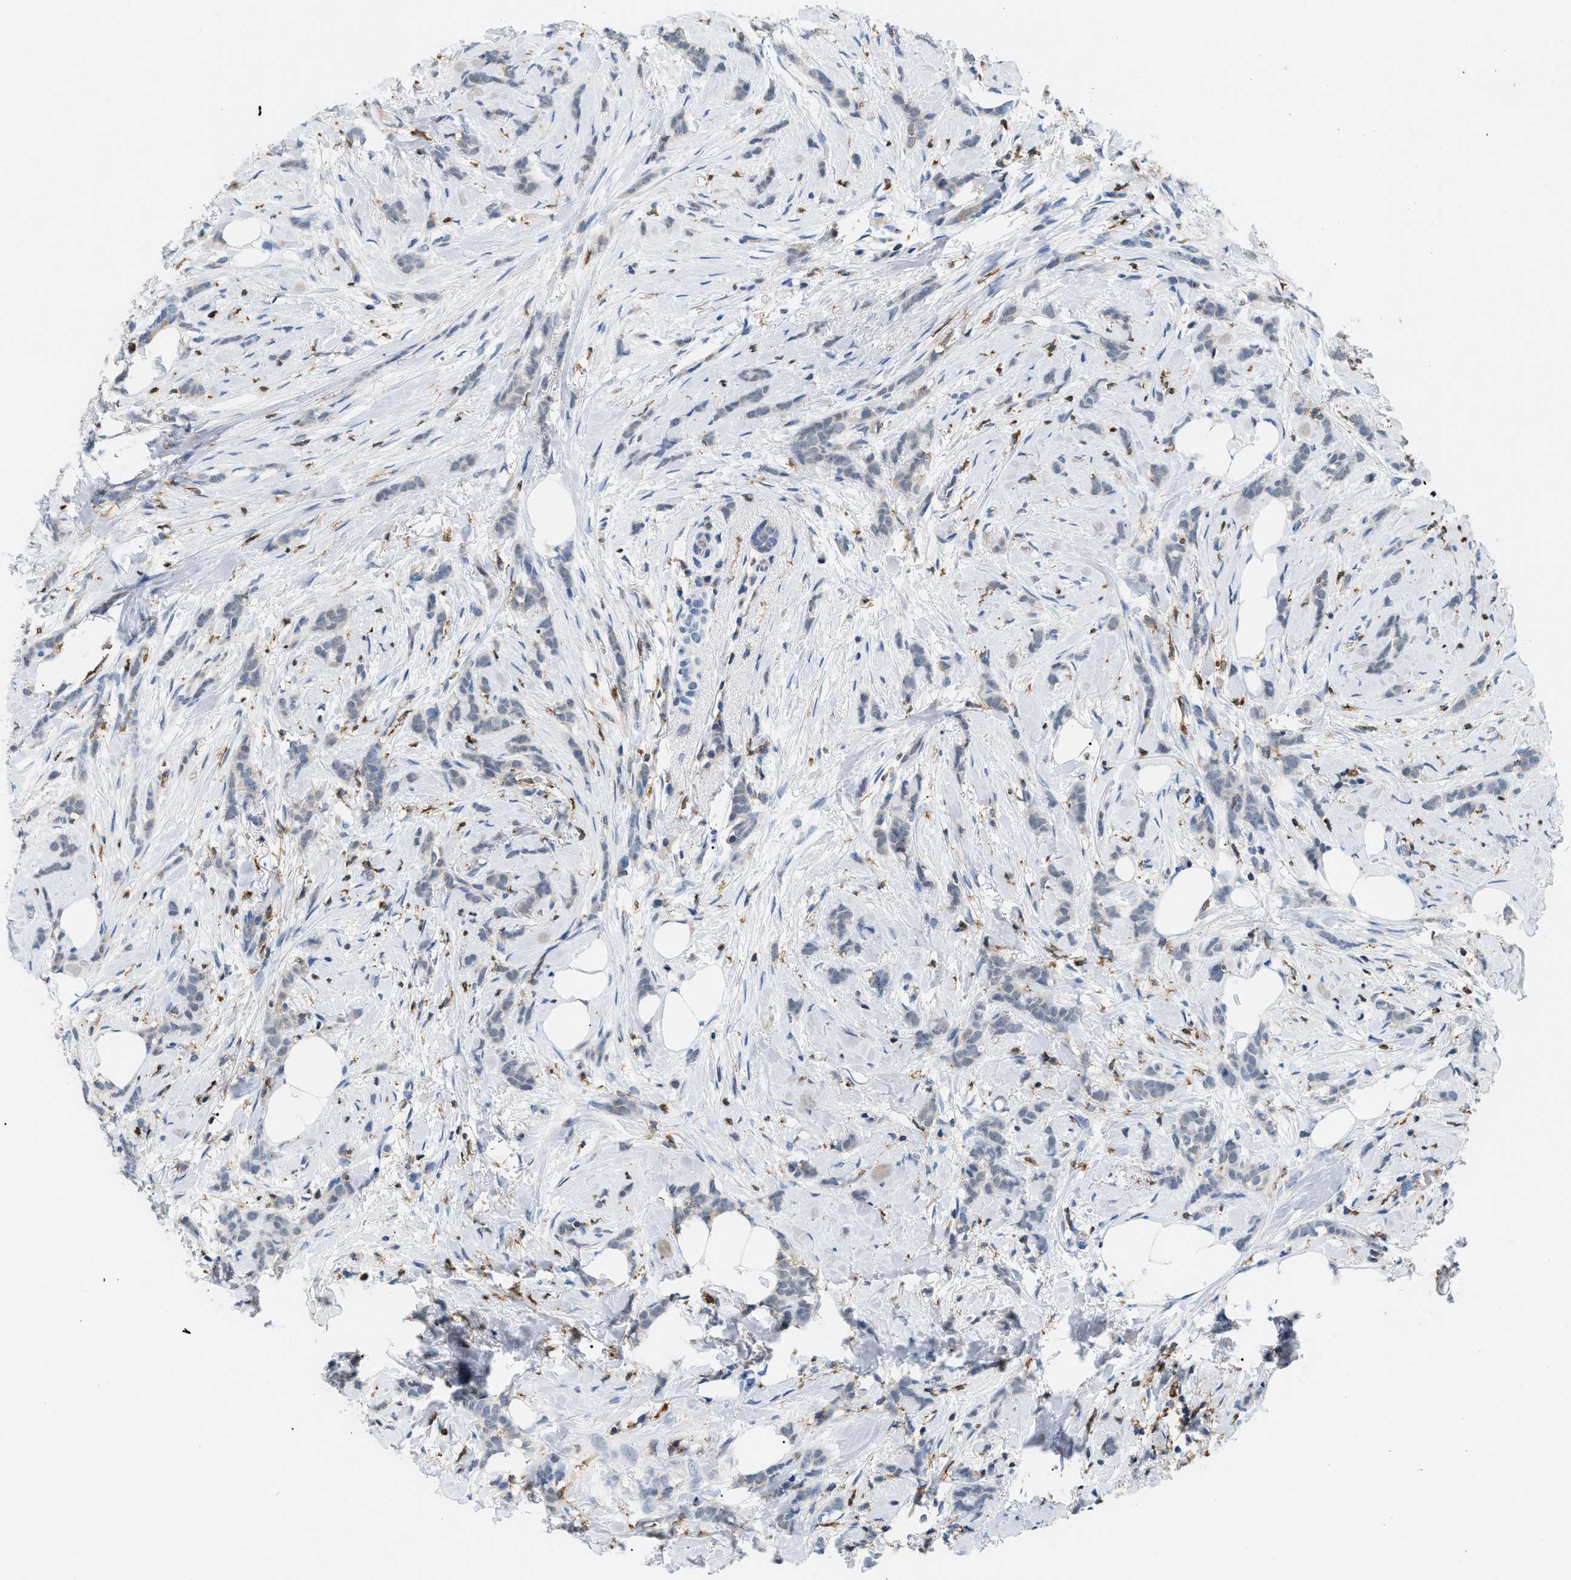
{"staining": {"intensity": "negative", "quantity": "none", "location": "none"}, "tissue": "breast cancer", "cell_type": "Tumor cells", "image_type": "cancer", "snomed": [{"axis": "morphology", "description": "Lobular carcinoma, in situ"}, {"axis": "morphology", "description": "Lobular carcinoma"}, {"axis": "topography", "description": "Breast"}], "caption": "High power microscopy micrograph of an immunohistochemistry image of lobular carcinoma in situ (breast), revealing no significant positivity in tumor cells.", "gene": "INPP5D", "patient": {"sex": "female", "age": 41}}